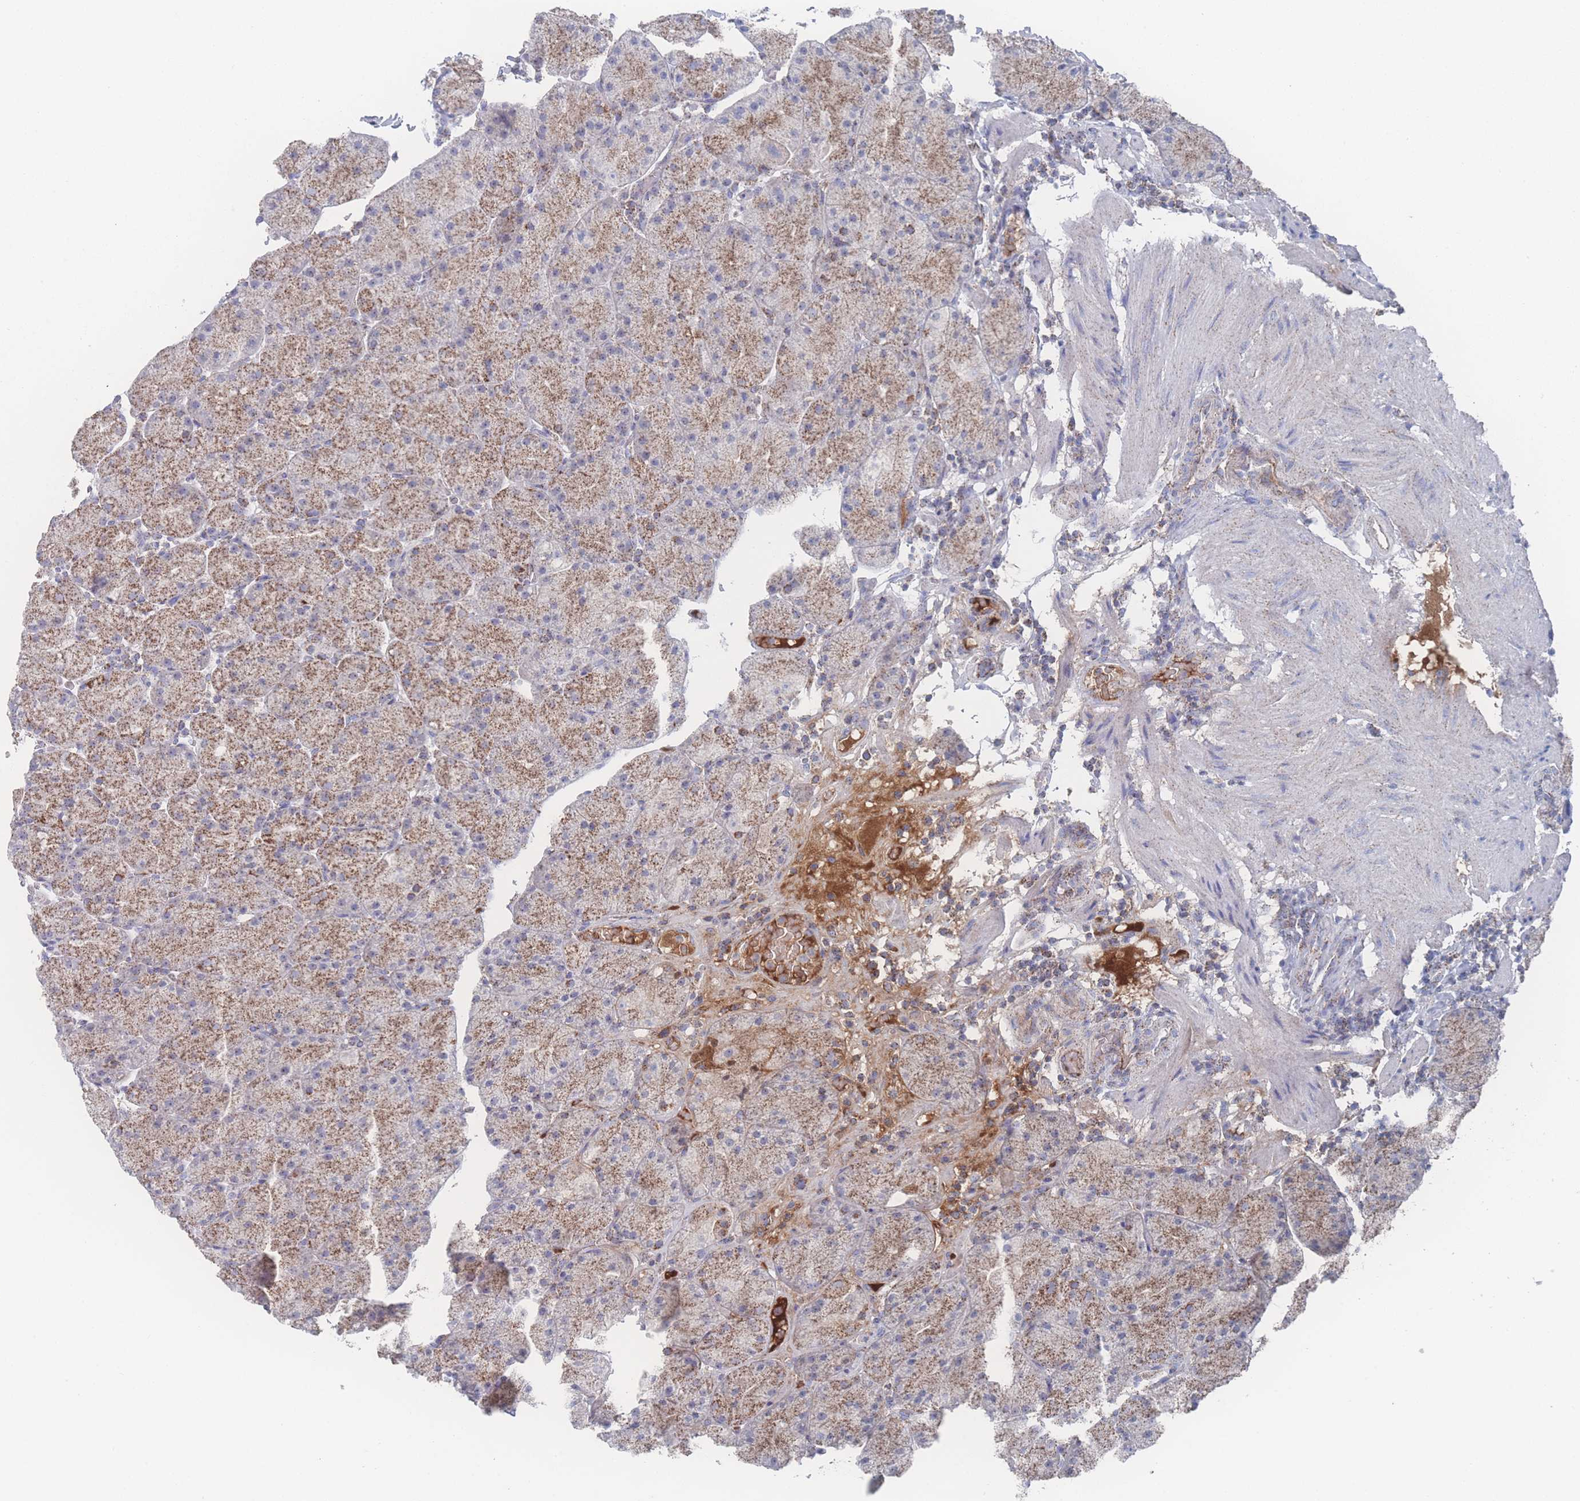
{"staining": {"intensity": "strong", "quantity": "25%-75%", "location": "cytoplasmic/membranous"}, "tissue": "stomach", "cell_type": "Glandular cells", "image_type": "normal", "snomed": [{"axis": "morphology", "description": "Normal tissue, NOS"}, {"axis": "topography", "description": "Stomach, upper"}, {"axis": "topography", "description": "Stomach, lower"}], "caption": "Immunohistochemical staining of benign human stomach reveals high levels of strong cytoplasmic/membranous positivity in about 25%-75% of glandular cells. The staining was performed using DAB, with brown indicating positive protein expression. Nuclei are stained blue with hematoxylin.", "gene": "PEX14", "patient": {"sex": "male", "age": 67}}